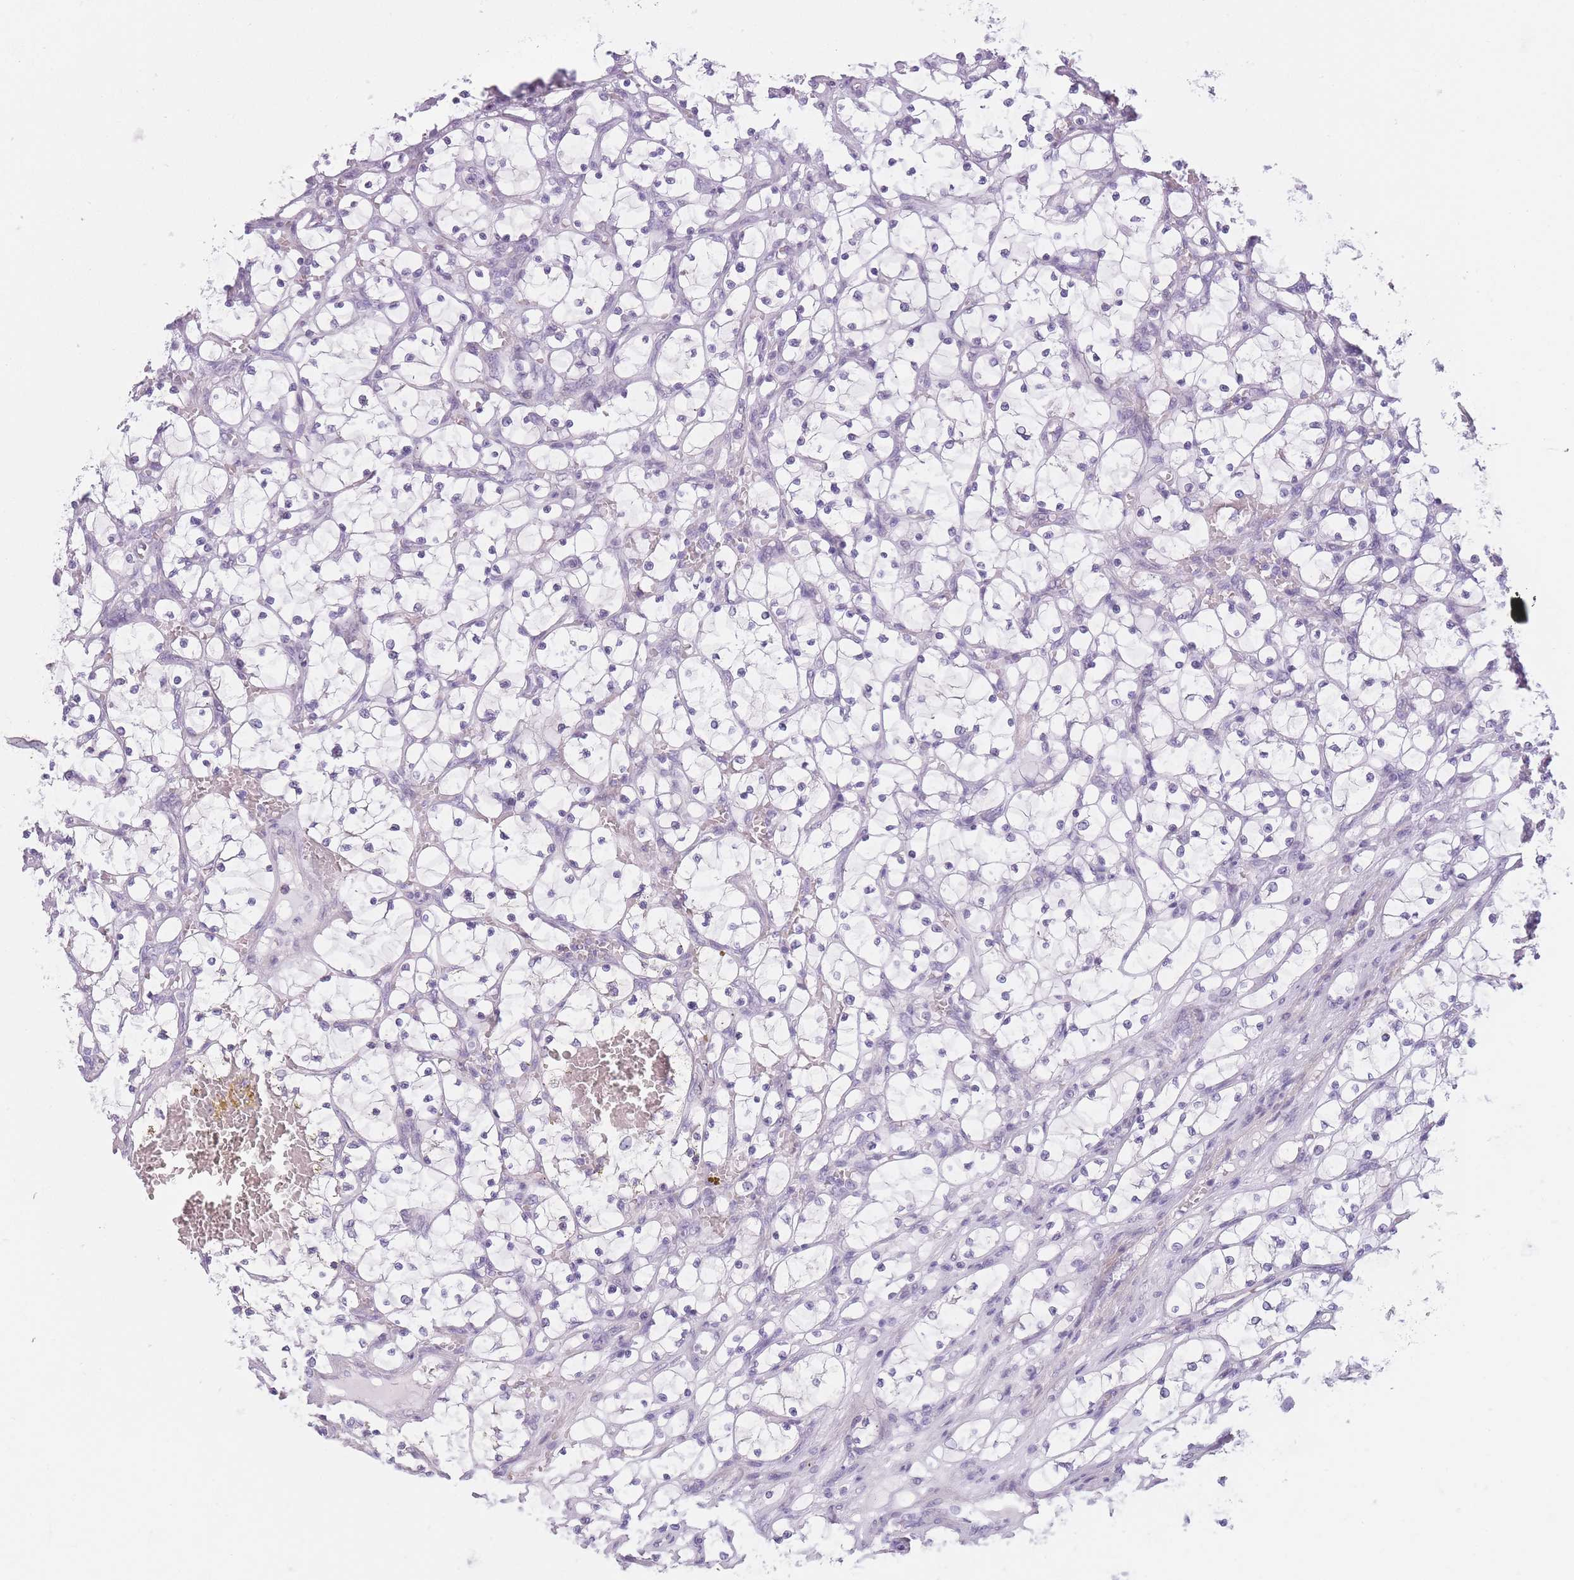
{"staining": {"intensity": "negative", "quantity": "none", "location": "none"}, "tissue": "renal cancer", "cell_type": "Tumor cells", "image_type": "cancer", "snomed": [{"axis": "morphology", "description": "Adenocarcinoma, NOS"}, {"axis": "topography", "description": "Kidney"}], "caption": "Immunohistochemical staining of human renal cancer displays no significant expression in tumor cells.", "gene": "TMEM236", "patient": {"sex": "female", "age": 69}}